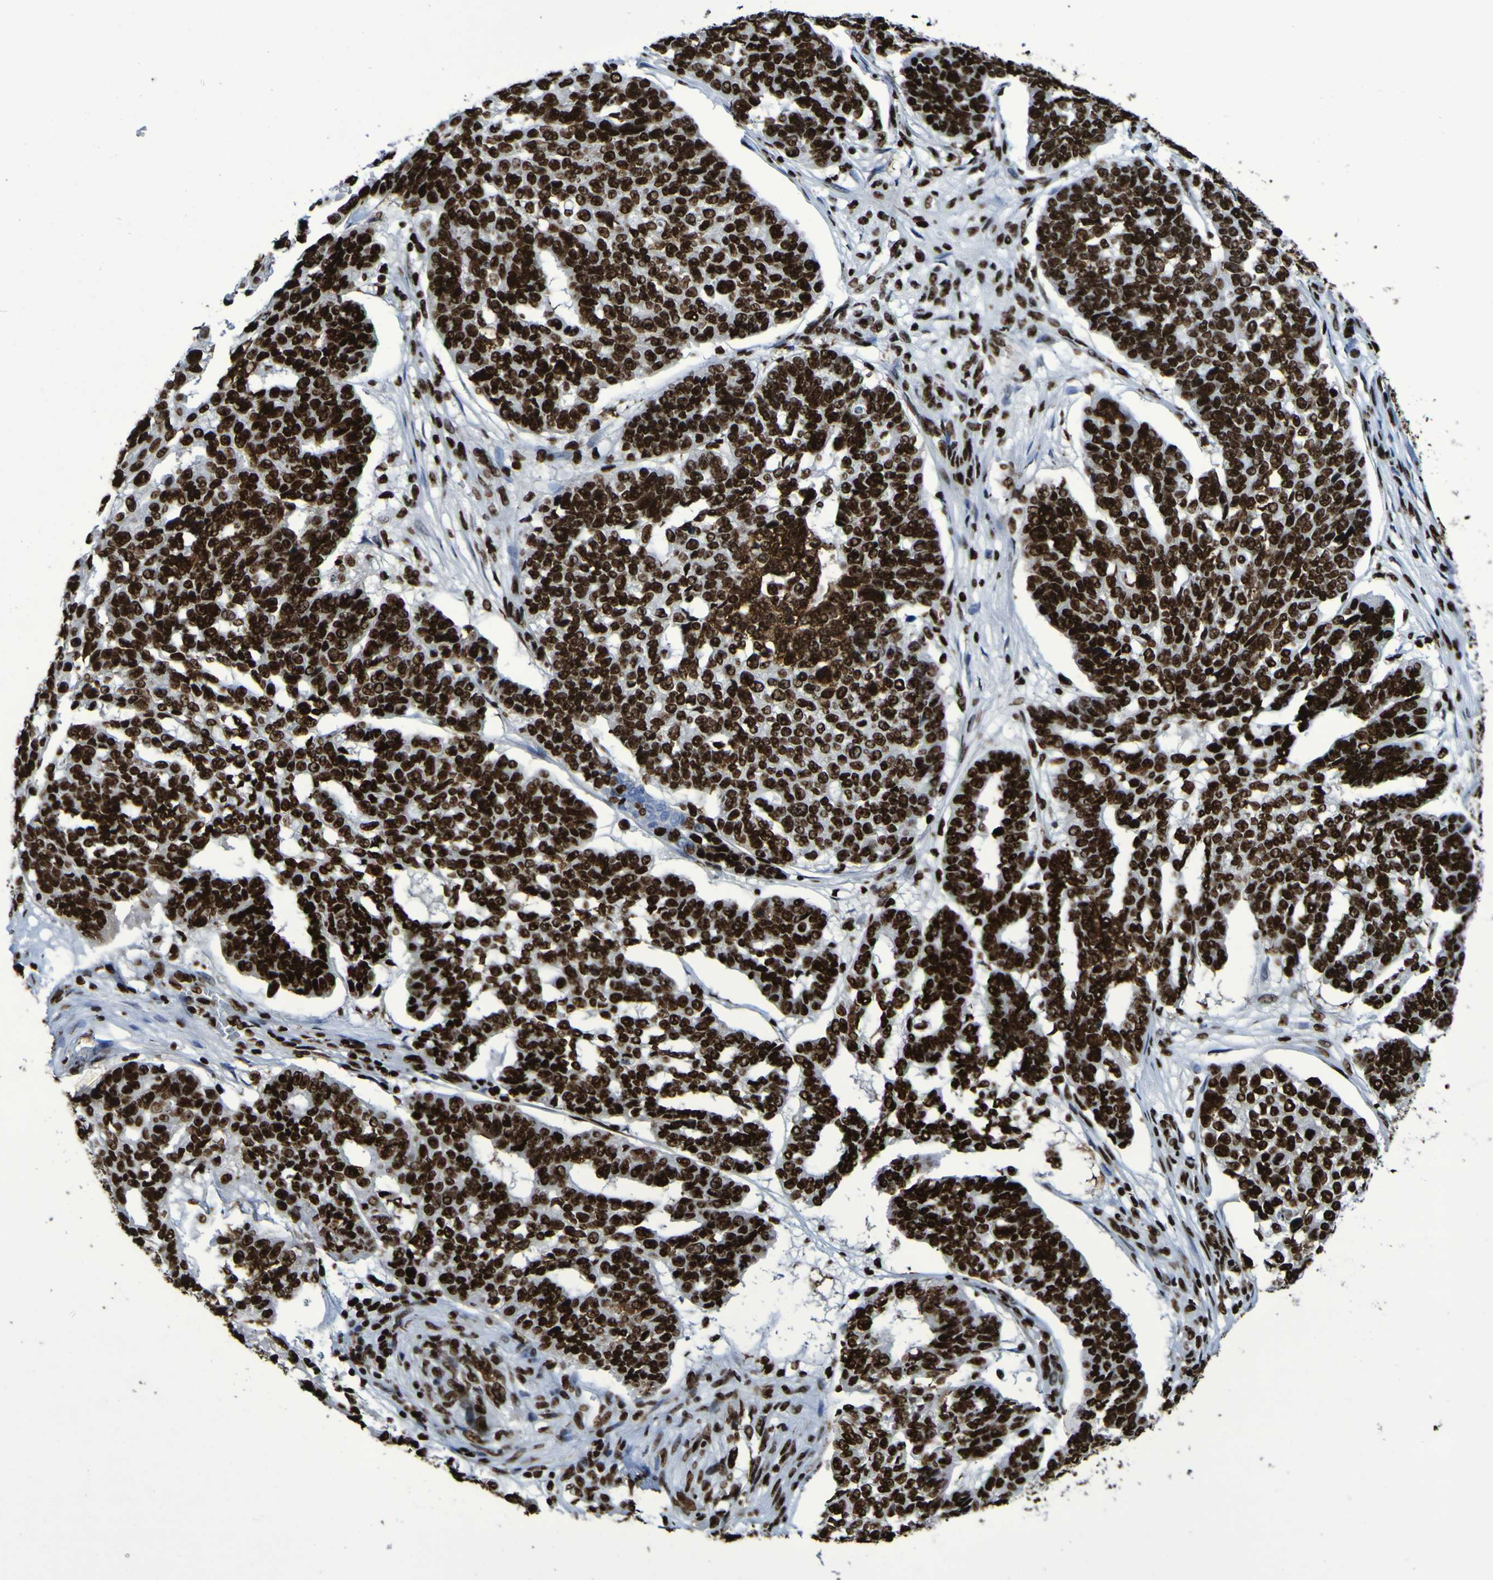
{"staining": {"intensity": "strong", "quantity": ">75%", "location": "nuclear"}, "tissue": "ovarian cancer", "cell_type": "Tumor cells", "image_type": "cancer", "snomed": [{"axis": "morphology", "description": "Cystadenocarcinoma, serous, NOS"}, {"axis": "topography", "description": "Ovary"}], "caption": "Immunohistochemical staining of ovarian cancer (serous cystadenocarcinoma) reveals high levels of strong nuclear protein staining in approximately >75% of tumor cells.", "gene": "NPM1", "patient": {"sex": "female", "age": 59}}